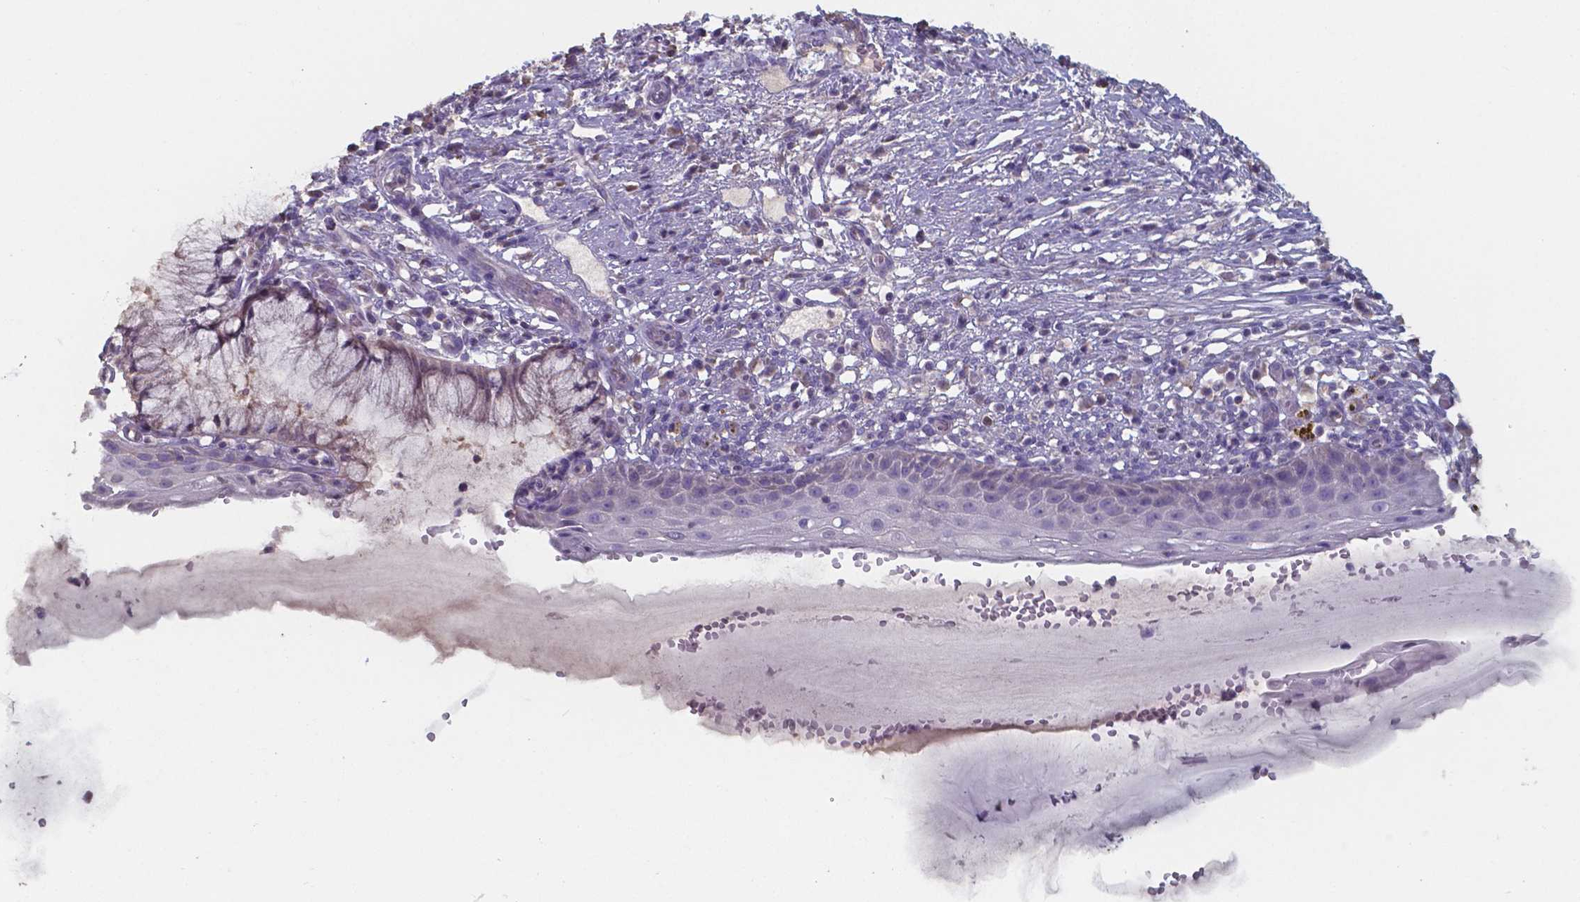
{"staining": {"intensity": "weak", "quantity": "<25%", "location": "nuclear"}, "tissue": "cervix", "cell_type": "Glandular cells", "image_type": "normal", "snomed": [{"axis": "morphology", "description": "Normal tissue, NOS"}, {"axis": "topography", "description": "Cervix"}], "caption": "A high-resolution image shows immunohistochemistry (IHC) staining of normal cervix, which demonstrates no significant positivity in glandular cells. The staining is performed using DAB (3,3'-diaminobenzidine) brown chromogen with nuclei counter-stained in using hematoxylin.", "gene": "FOXJ1", "patient": {"sex": "female", "age": 37}}